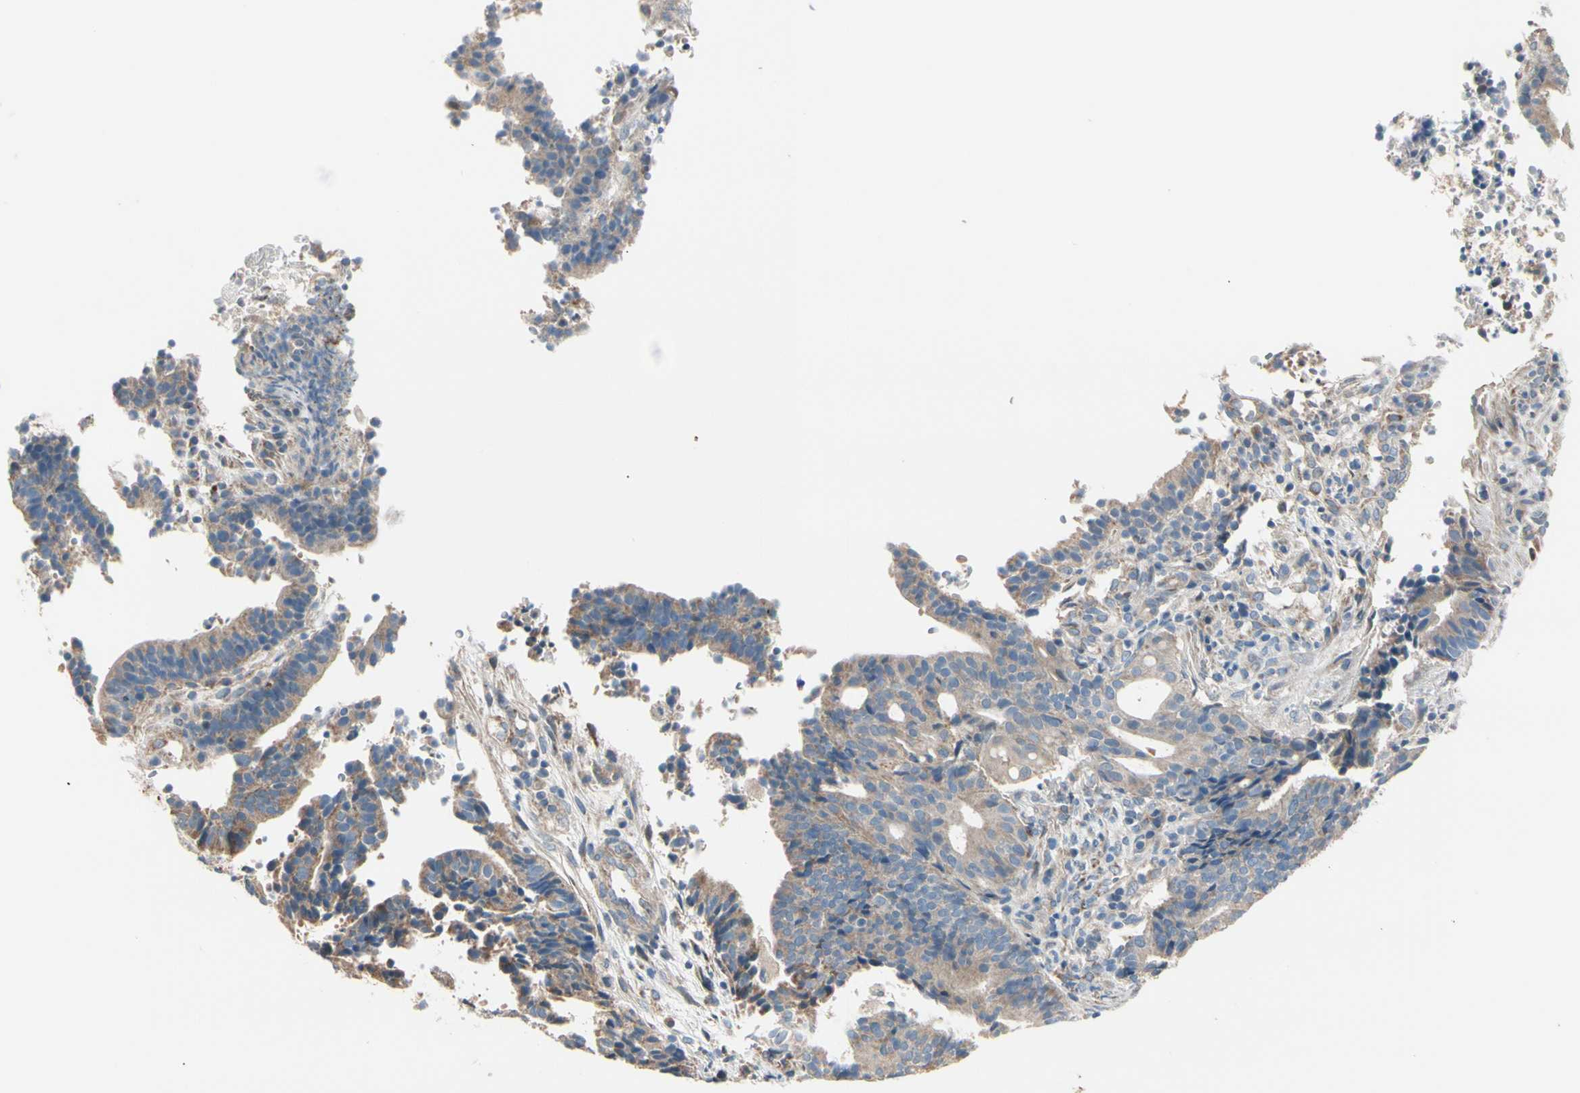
{"staining": {"intensity": "weak", "quantity": ">75%", "location": "cytoplasmic/membranous"}, "tissue": "endometrial cancer", "cell_type": "Tumor cells", "image_type": "cancer", "snomed": [{"axis": "morphology", "description": "Adenocarcinoma, NOS"}, {"axis": "topography", "description": "Uterus"}], "caption": "Protein analysis of endometrial adenocarcinoma tissue exhibits weak cytoplasmic/membranous expression in approximately >75% of tumor cells. (DAB IHC with brightfield microscopy, high magnification).", "gene": "EPHA3", "patient": {"sex": "female", "age": 83}}